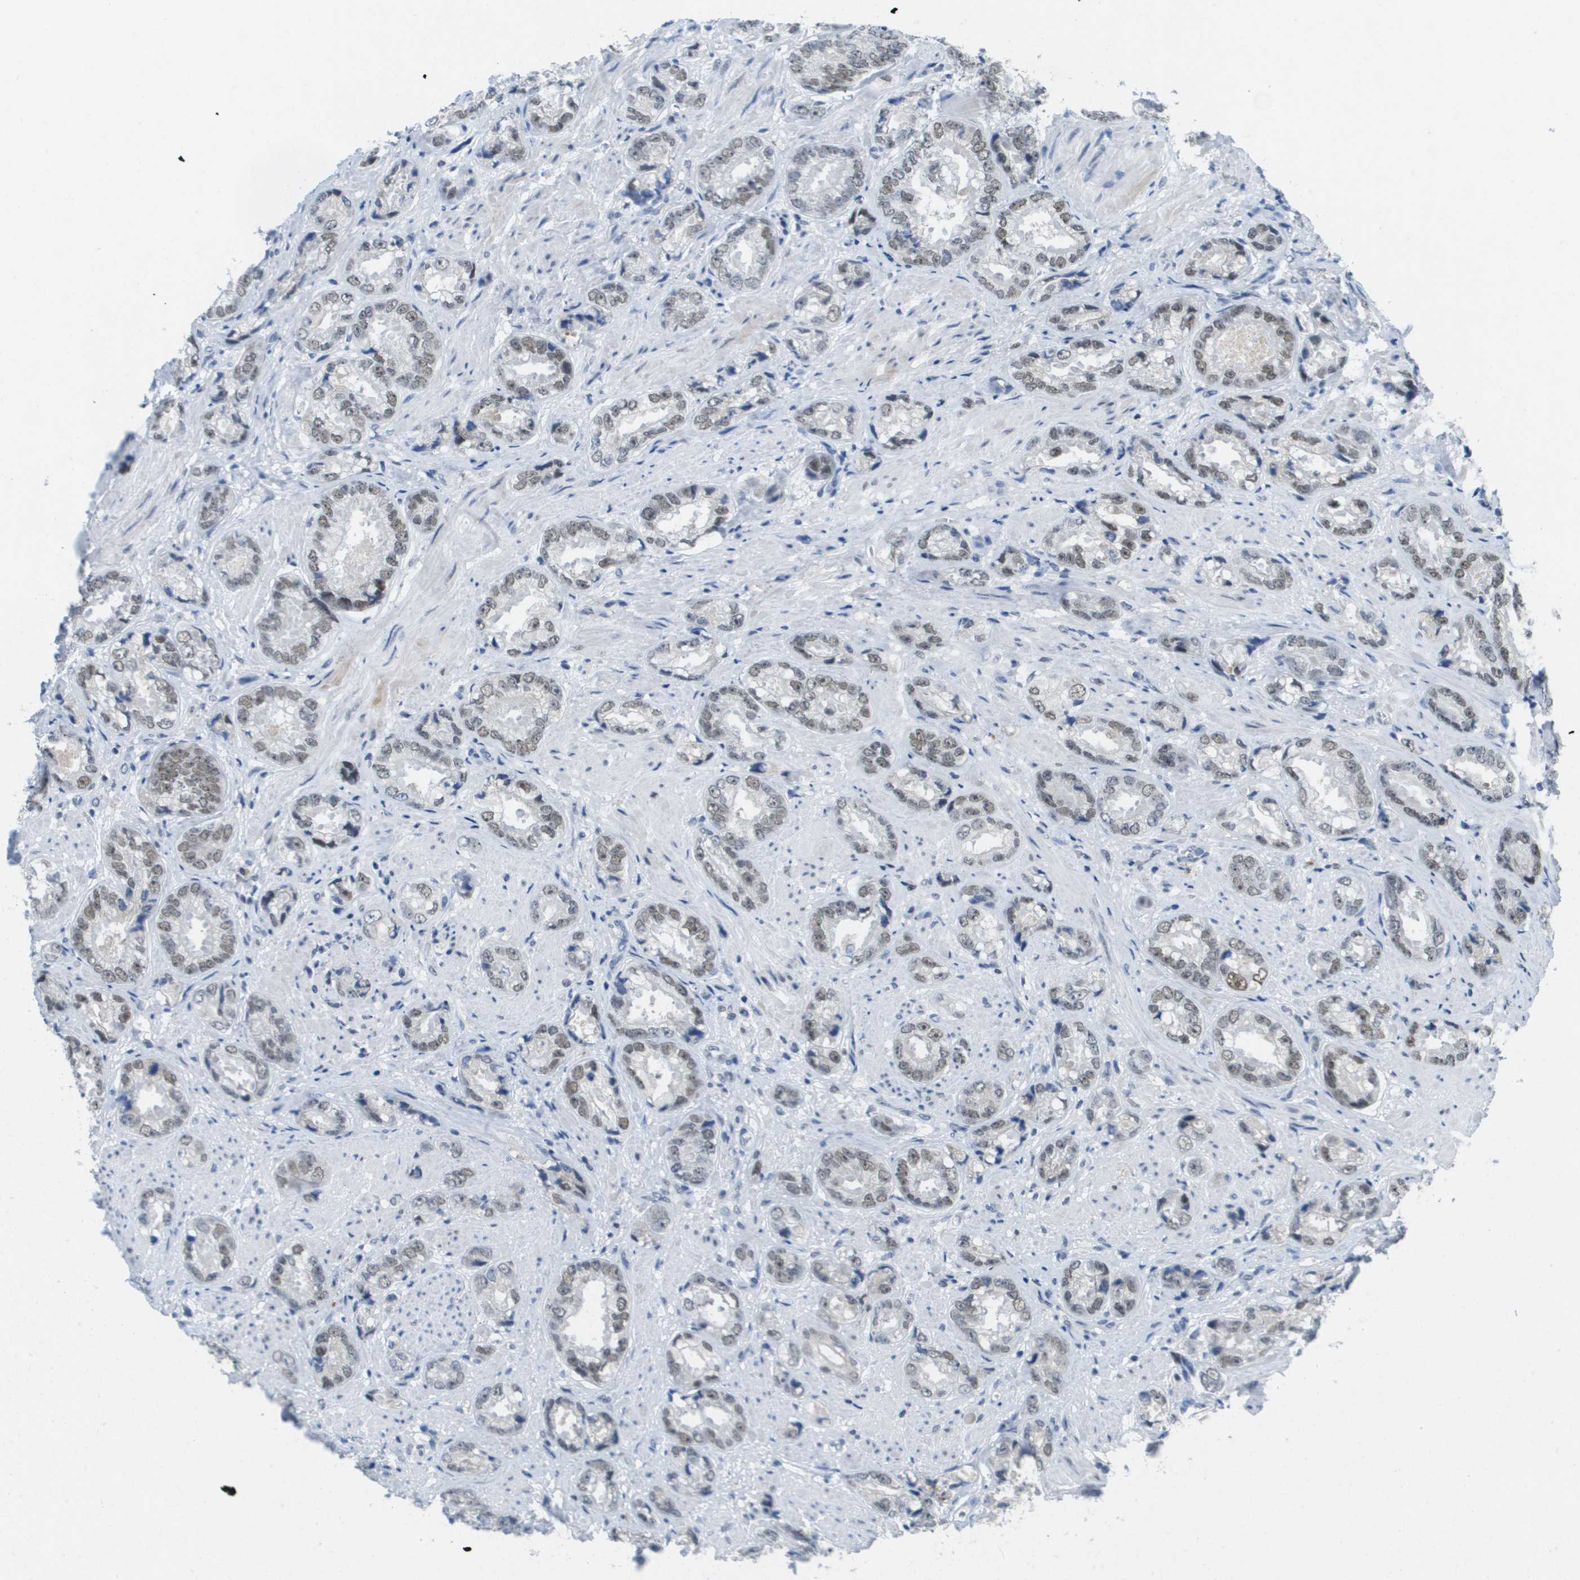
{"staining": {"intensity": "weak", "quantity": ">75%", "location": "nuclear"}, "tissue": "prostate cancer", "cell_type": "Tumor cells", "image_type": "cancer", "snomed": [{"axis": "morphology", "description": "Adenocarcinoma, High grade"}, {"axis": "topography", "description": "Prostate"}], "caption": "An immunohistochemistry (IHC) micrograph of tumor tissue is shown. Protein staining in brown highlights weak nuclear positivity in prostate high-grade adenocarcinoma within tumor cells. The staining is performed using DAB brown chromogen to label protein expression. The nuclei are counter-stained blue using hematoxylin.", "gene": "TP53RK", "patient": {"sex": "male", "age": 61}}